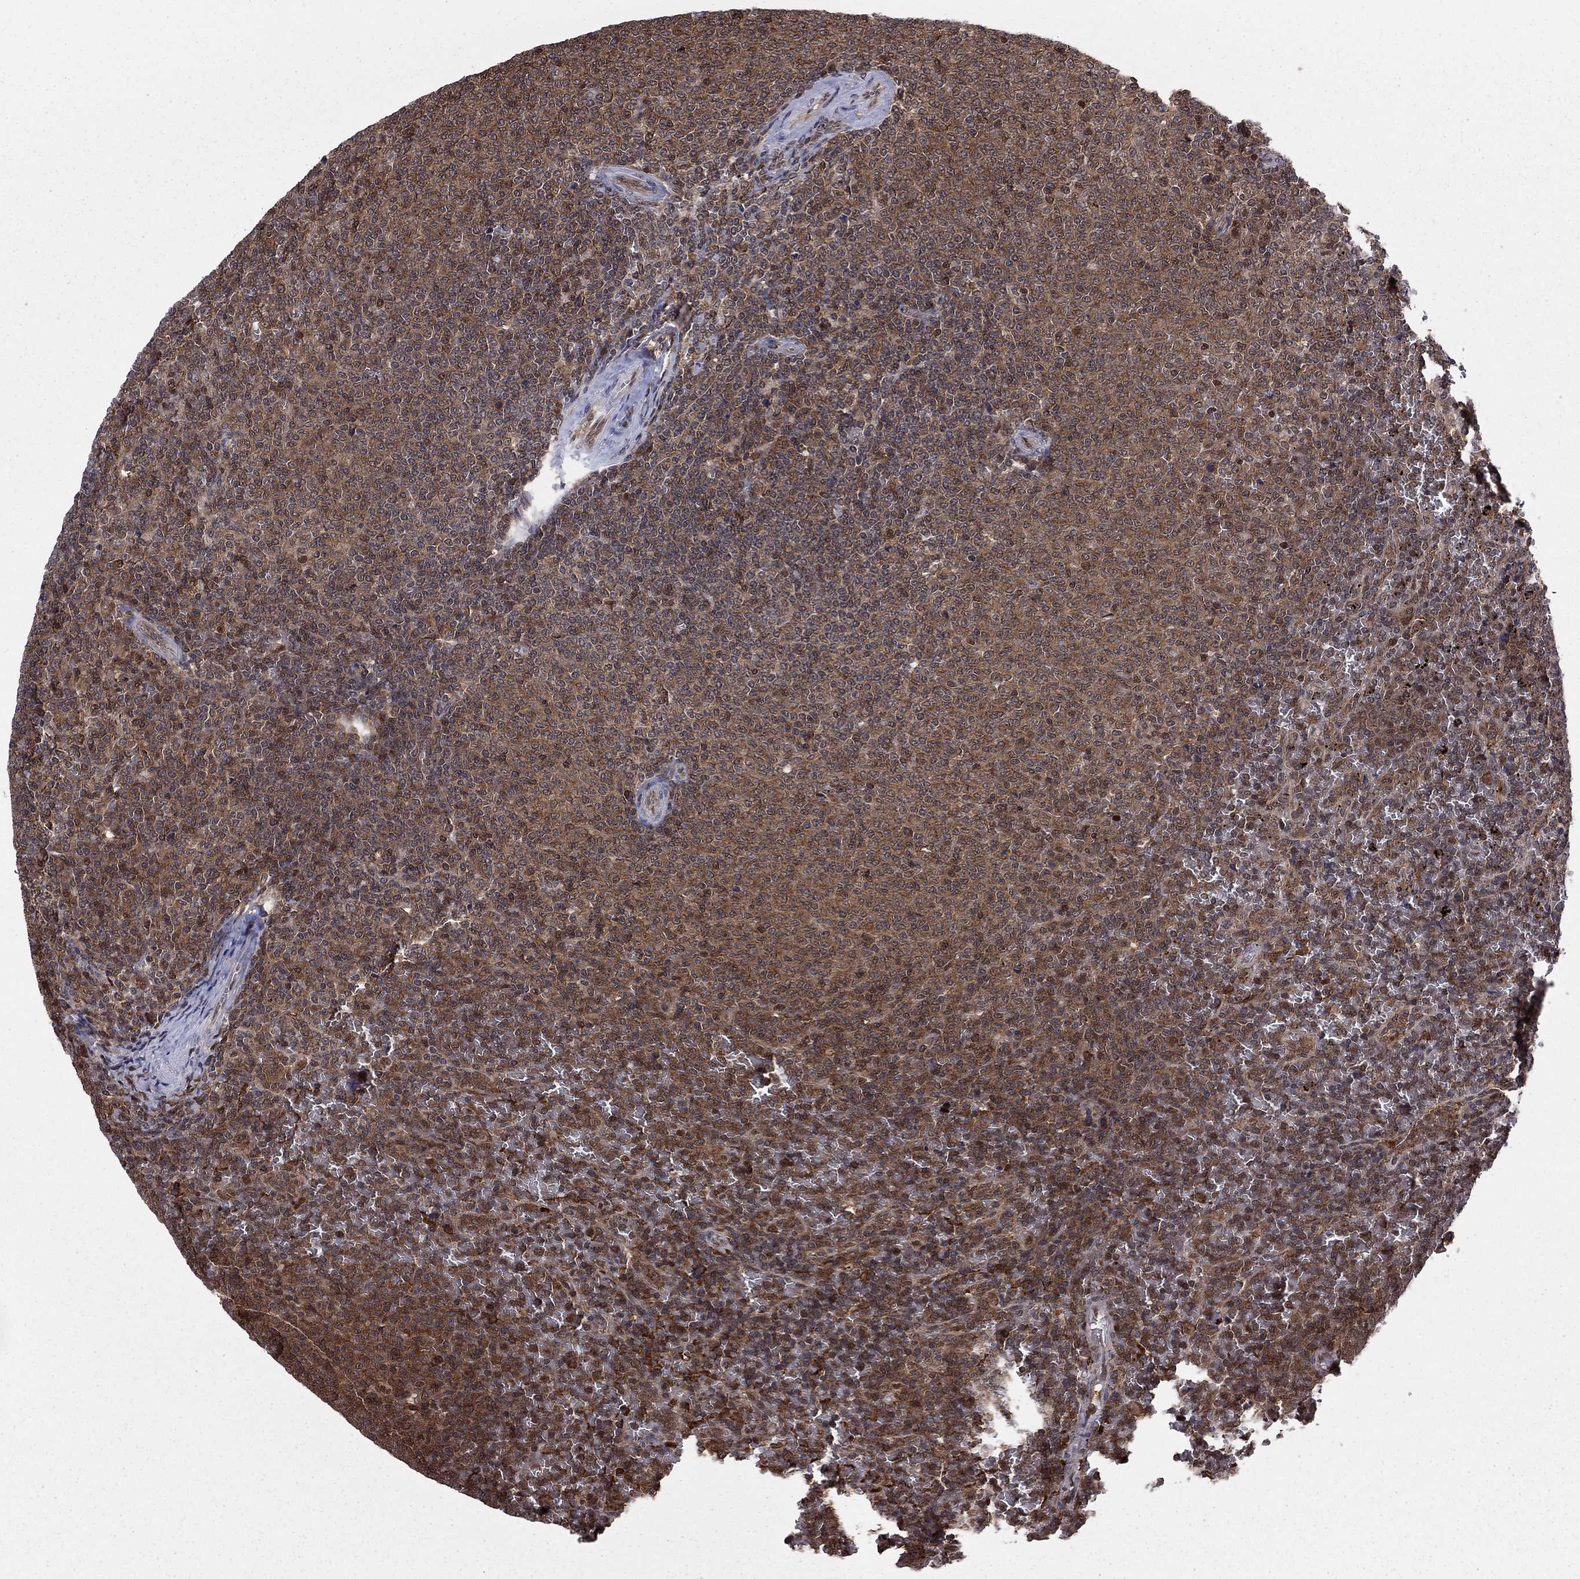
{"staining": {"intensity": "moderate", "quantity": "25%-75%", "location": "cytoplasmic/membranous"}, "tissue": "lymphoma", "cell_type": "Tumor cells", "image_type": "cancer", "snomed": [{"axis": "morphology", "description": "Malignant lymphoma, non-Hodgkin's type, Low grade"}, {"axis": "topography", "description": "Spleen"}], "caption": "Lymphoma stained with immunohistochemistry (IHC) exhibits moderate cytoplasmic/membranous expression in approximately 25%-75% of tumor cells. (DAB (3,3'-diaminobenzidine) IHC with brightfield microscopy, high magnification).", "gene": "PSMD2", "patient": {"sex": "female", "age": 77}}